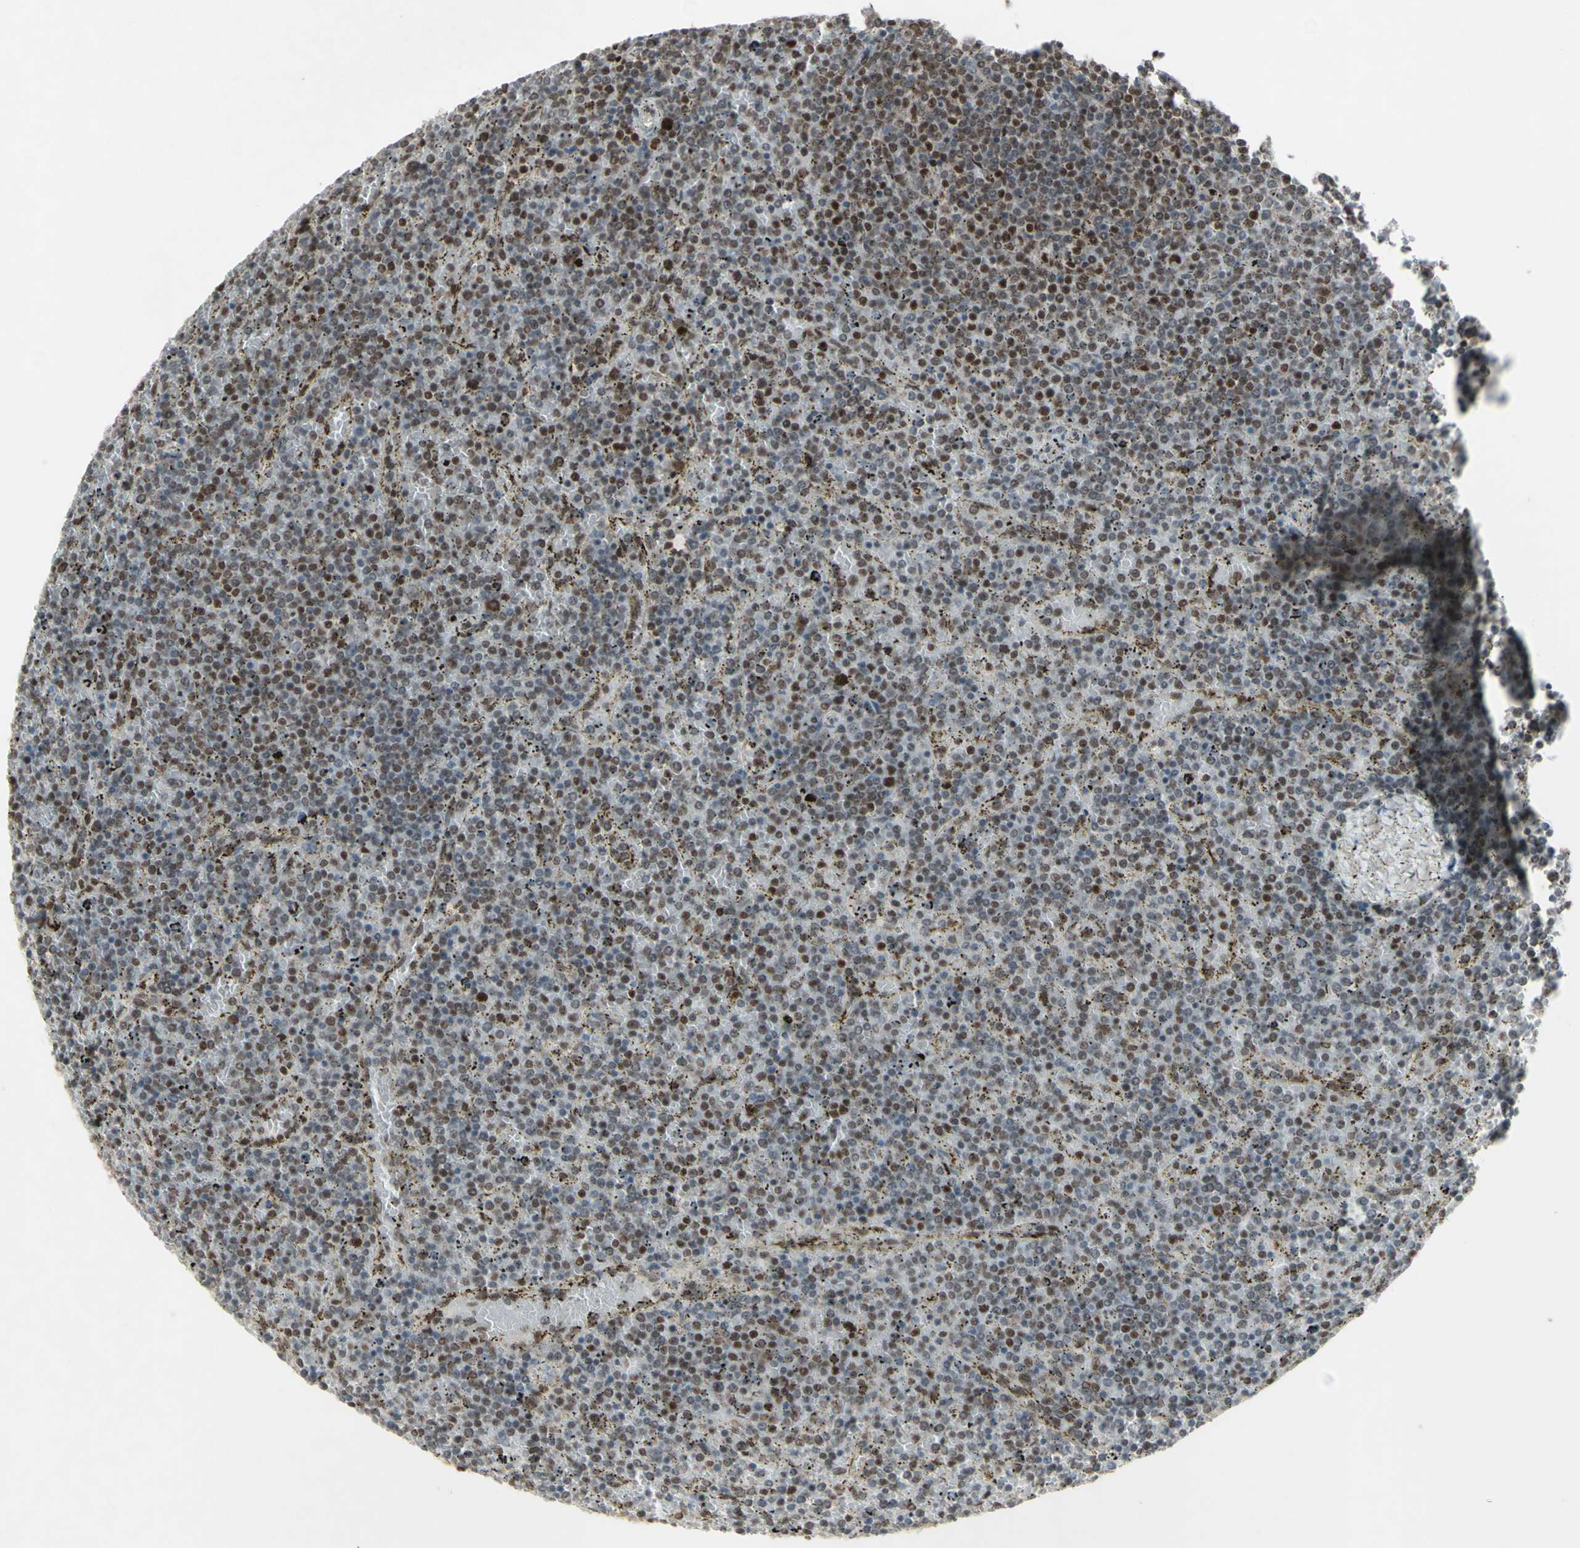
{"staining": {"intensity": "moderate", "quantity": "25%-75%", "location": "nuclear"}, "tissue": "lymphoma", "cell_type": "Tumor cells", "image_type": "cancer", "snomed": [{"axis": "morphology", "description": "Malignant lymphoma, non-Hodgkin's type, Low grade"}, {"axis": "topography", "description": "Spleen"}], "caption": "An IHC image of tumor tissue is shown. Protein staining in brown labels moderate nuclear positivity in low-grade malignant lymphoma, non-Hodgkin's type within tumor cells.", "gene": "CCNT1", "patient": {"sex": "female", "age": 77}}